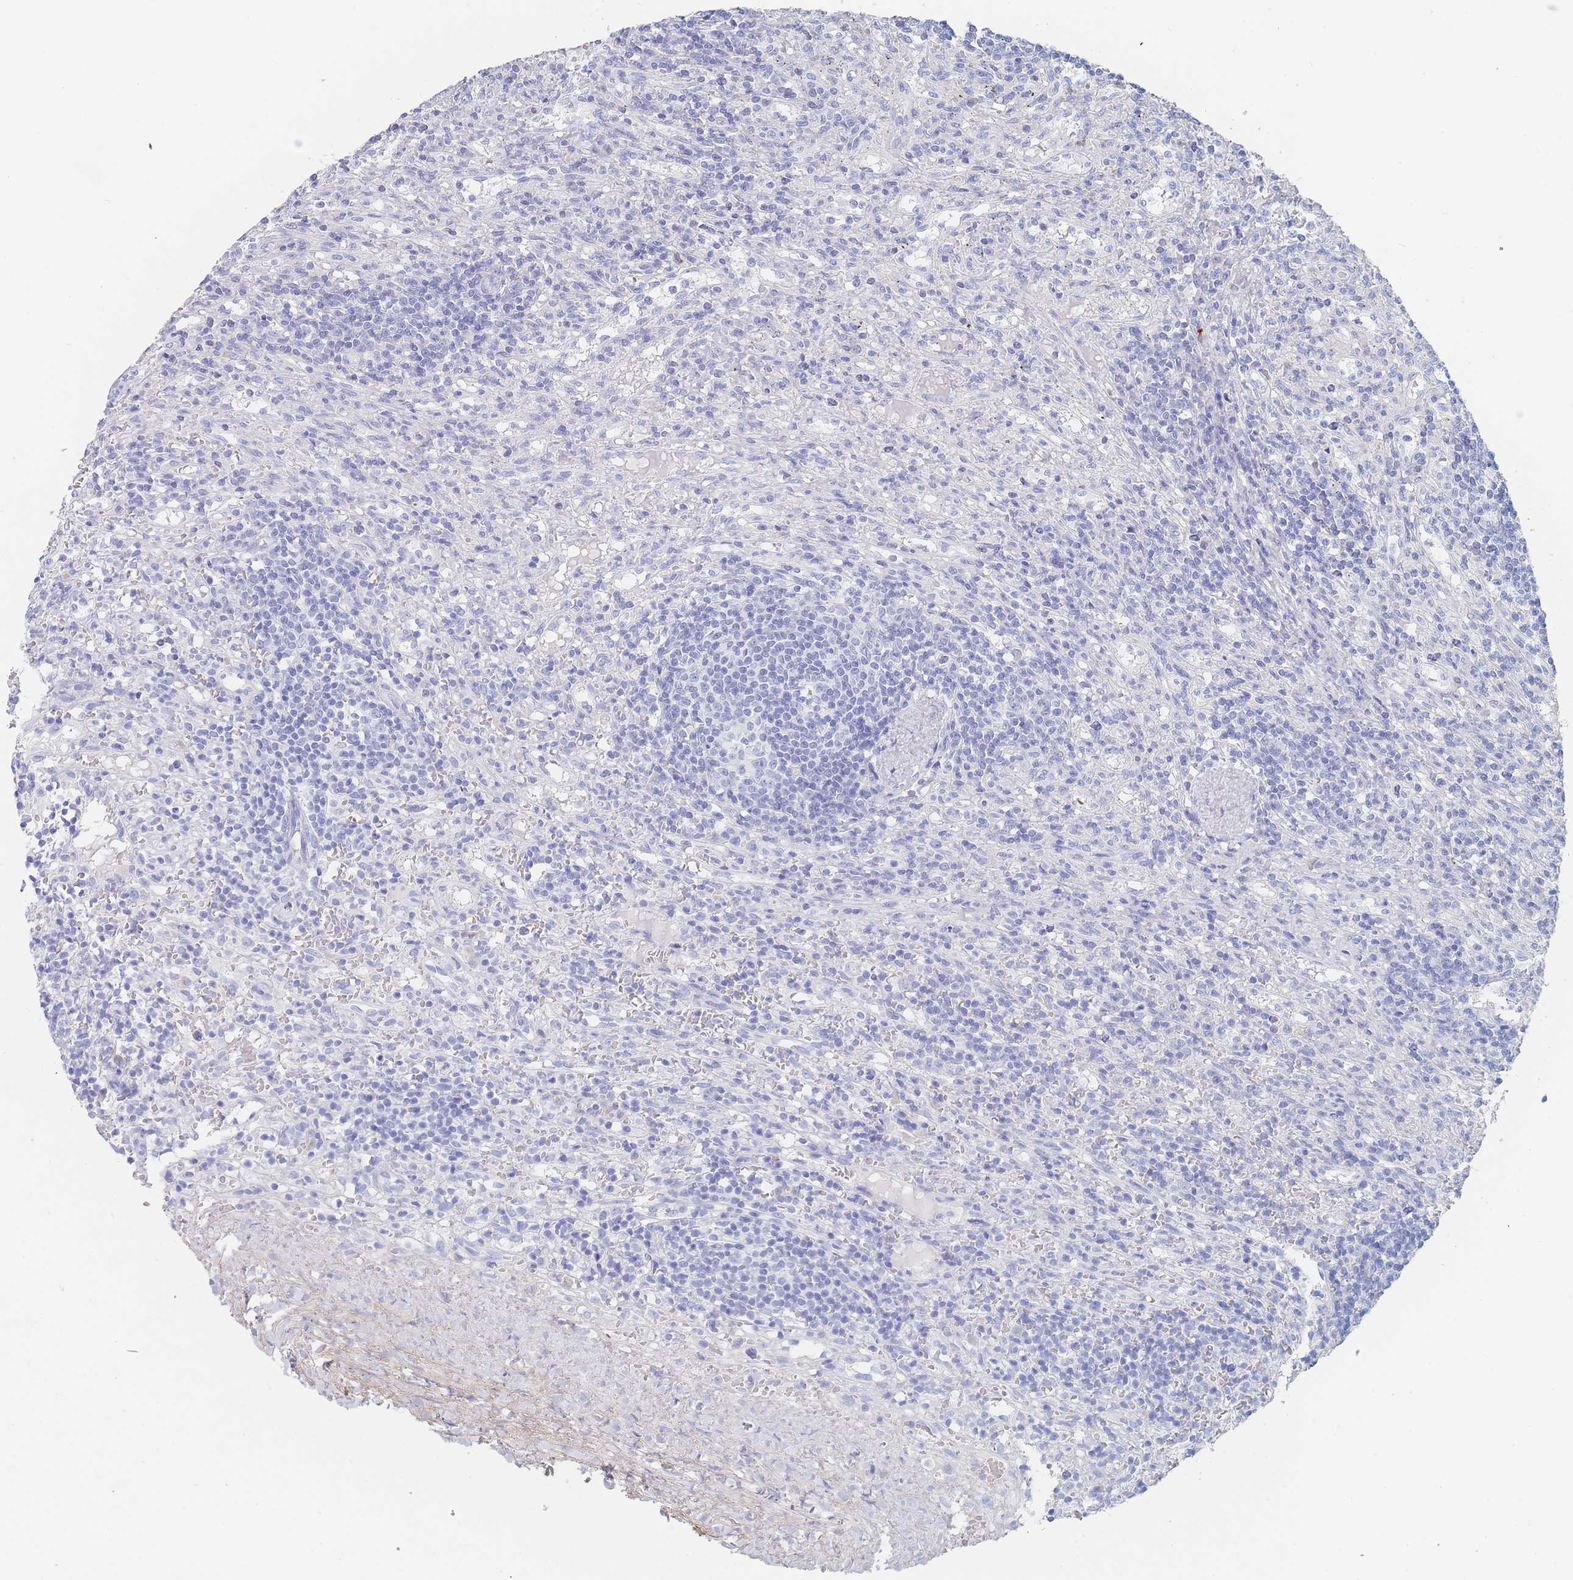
{"staining": {"intensity": "negative", "quantity": "none", "location": "none"}, "tissue": "lymphoma", "cell_type": "Tumor cells", "image_type": "cancer", "snomed": [{"axis": "morphology", "description": "Malignant lymphoma, non-Hodgkin's type, Low grade"}, {"axis": "topography", "description": "Spleen"}], "caption": "An image of human lymphoma is negative for staining in tumor cells. The staining was performed using DAB (3,3'-diaminobenzidine) to visualize the protein expression in brown, while the nuclei were stained in blue with hematoxylin (Magnification: 20x).", "gene": "SLC25A35", "patient": {"sex": "male", "age": 76}}